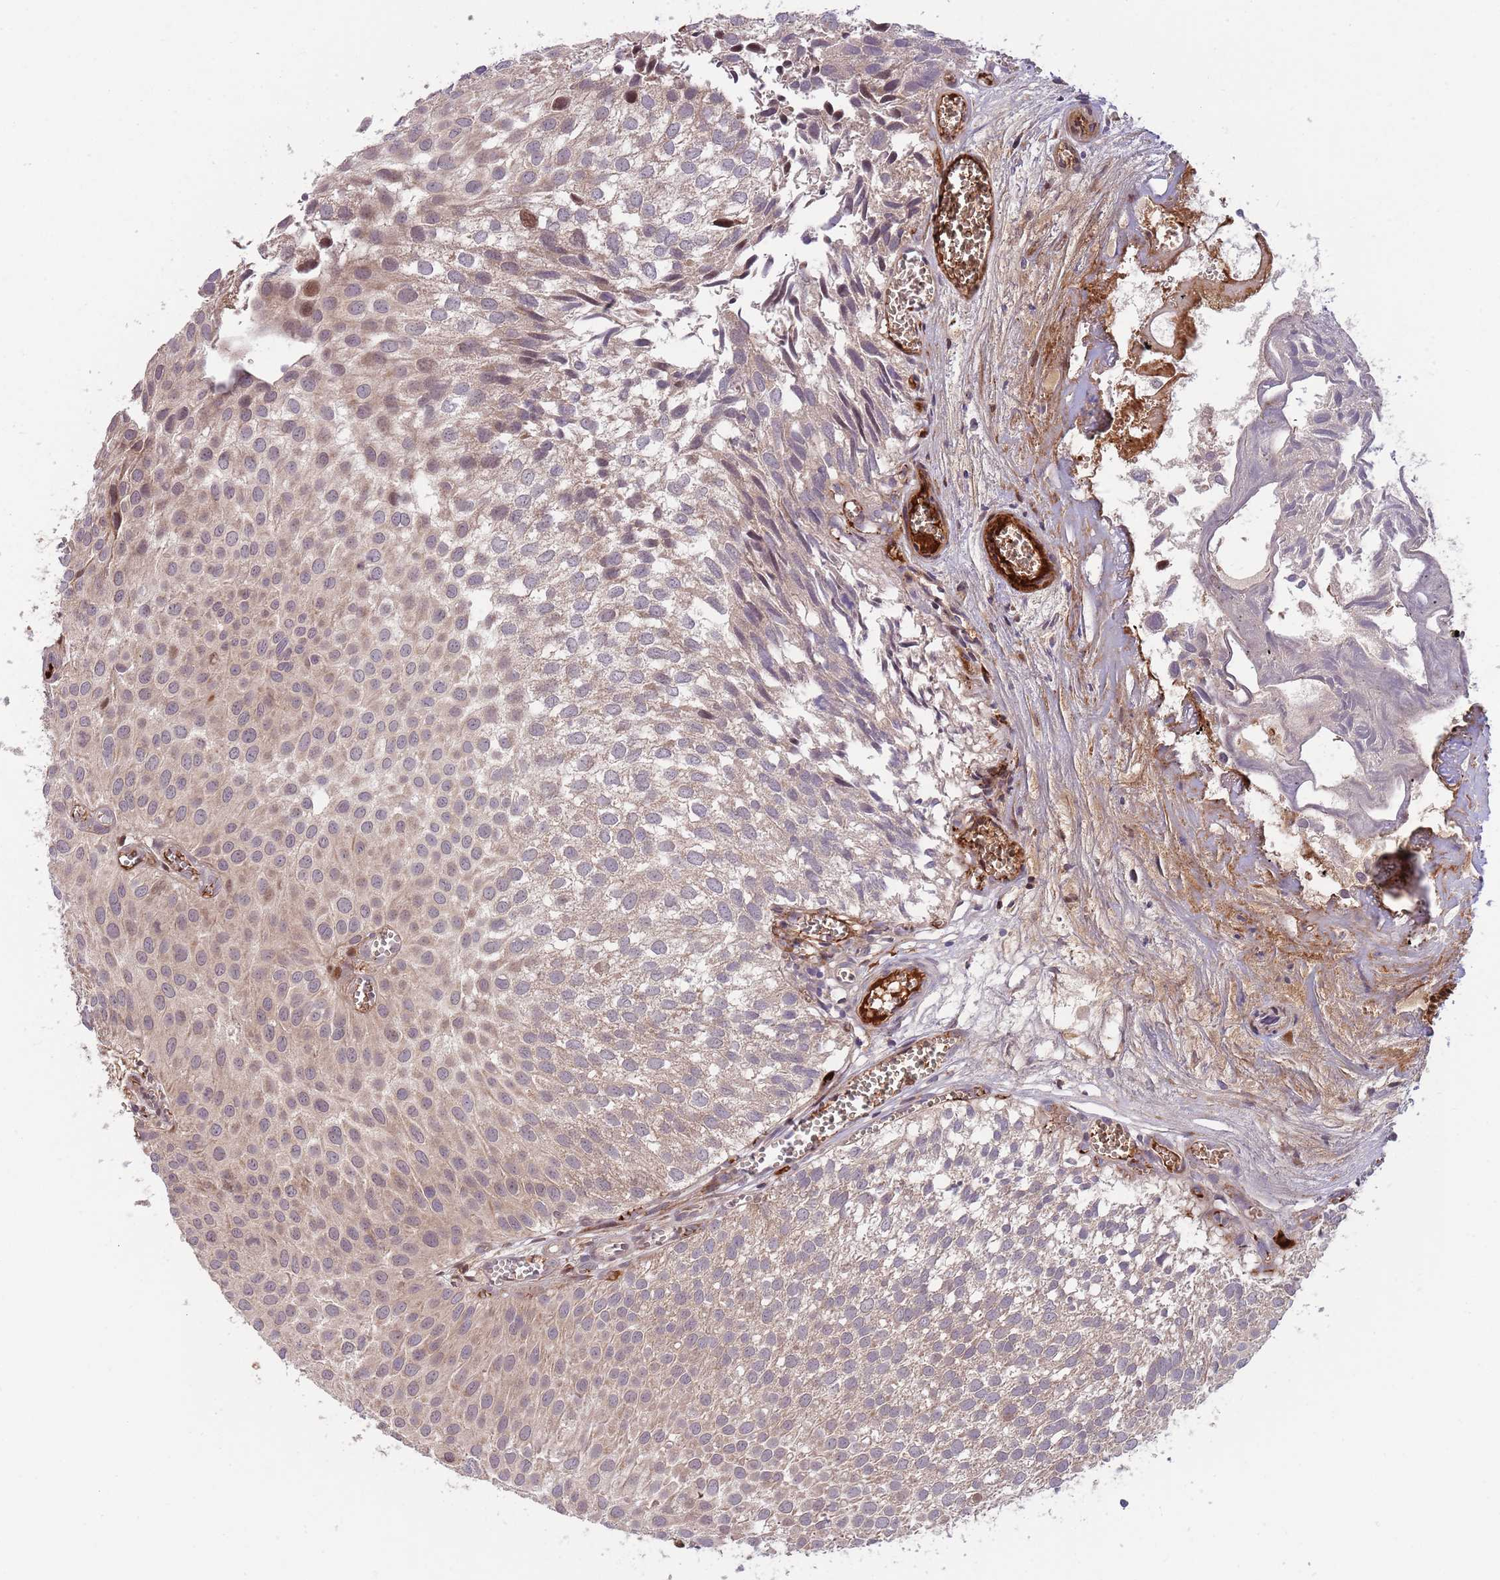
{"staining": {"intensity": "weak", "quantity": ">75%", "location": "cytoplasmic/membranous,nuclear"}, "tissue": "urothelial cancer", "cell_type": "Tumor cells", "image_type": "cancer", "snomed": [{"axis": "morphology", "description": "Urothelial carcinoma, Low grade"}, {"axis": "topography", "description": "Urinary bladder"}], "caption": "A brown stain labels weak cytoplasmic/membranous and nuclear staining of a protein in human urothelial carcinoma (low-grade) tumor cells.", "gene": "NT5DC4", "patient": {"sex": "male", "age": 88}}